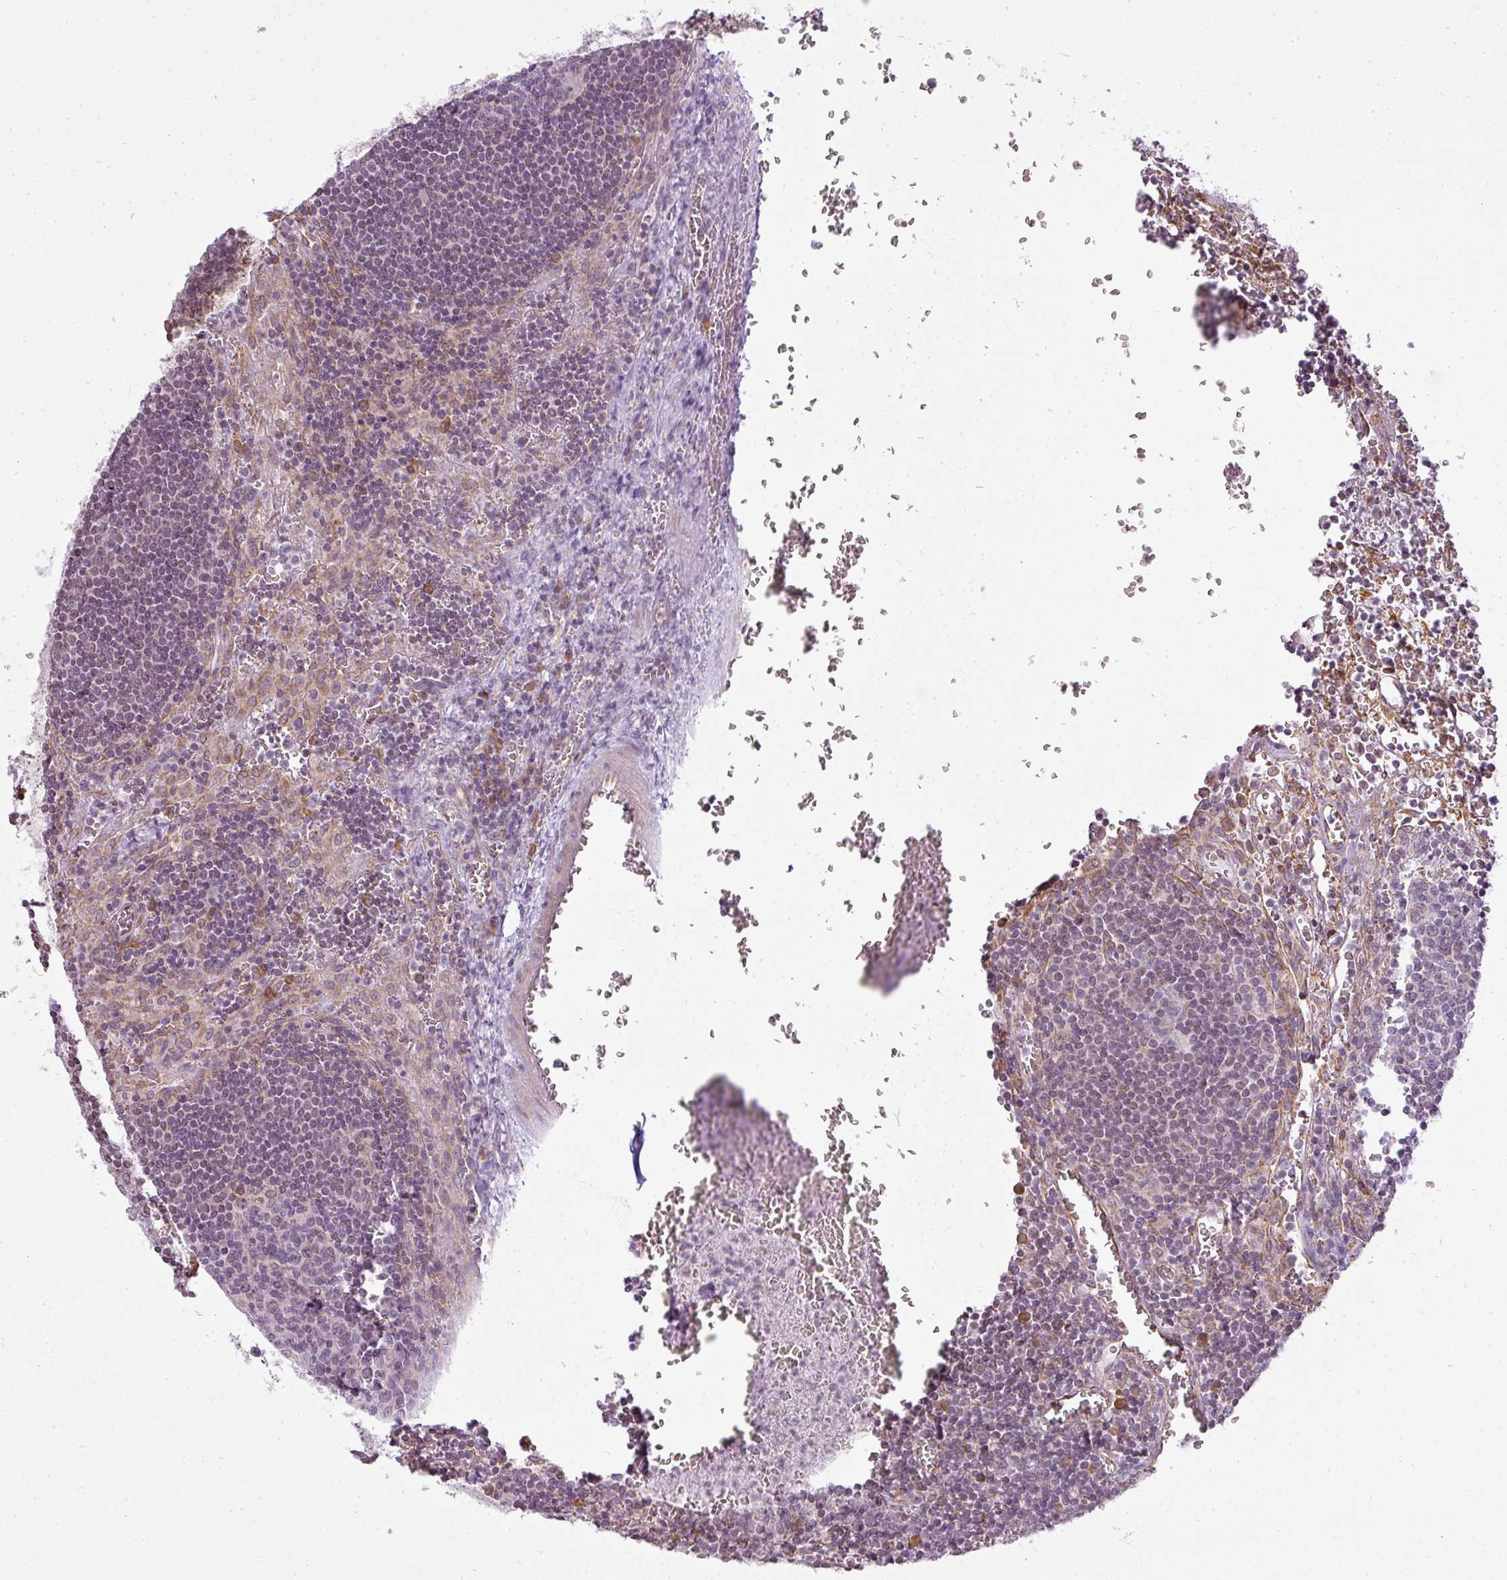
{"staining": {"intensity": "negative", "quantity": "none", "location": "none"}, "tissue": "lymph node", "cell_type": "Germinal center cells", "image_type": "normal", "snomed": [{"axis": "morphology", "description": "Normal tissue, NOS"}, {"axis": "topography", "description": "Lymph node"}], "caption": "IHC of benign human lymph node demonstrates no staining in germinal center cells.", "gene": "COX18", "patient": {"sex": "male", "age": 50}}